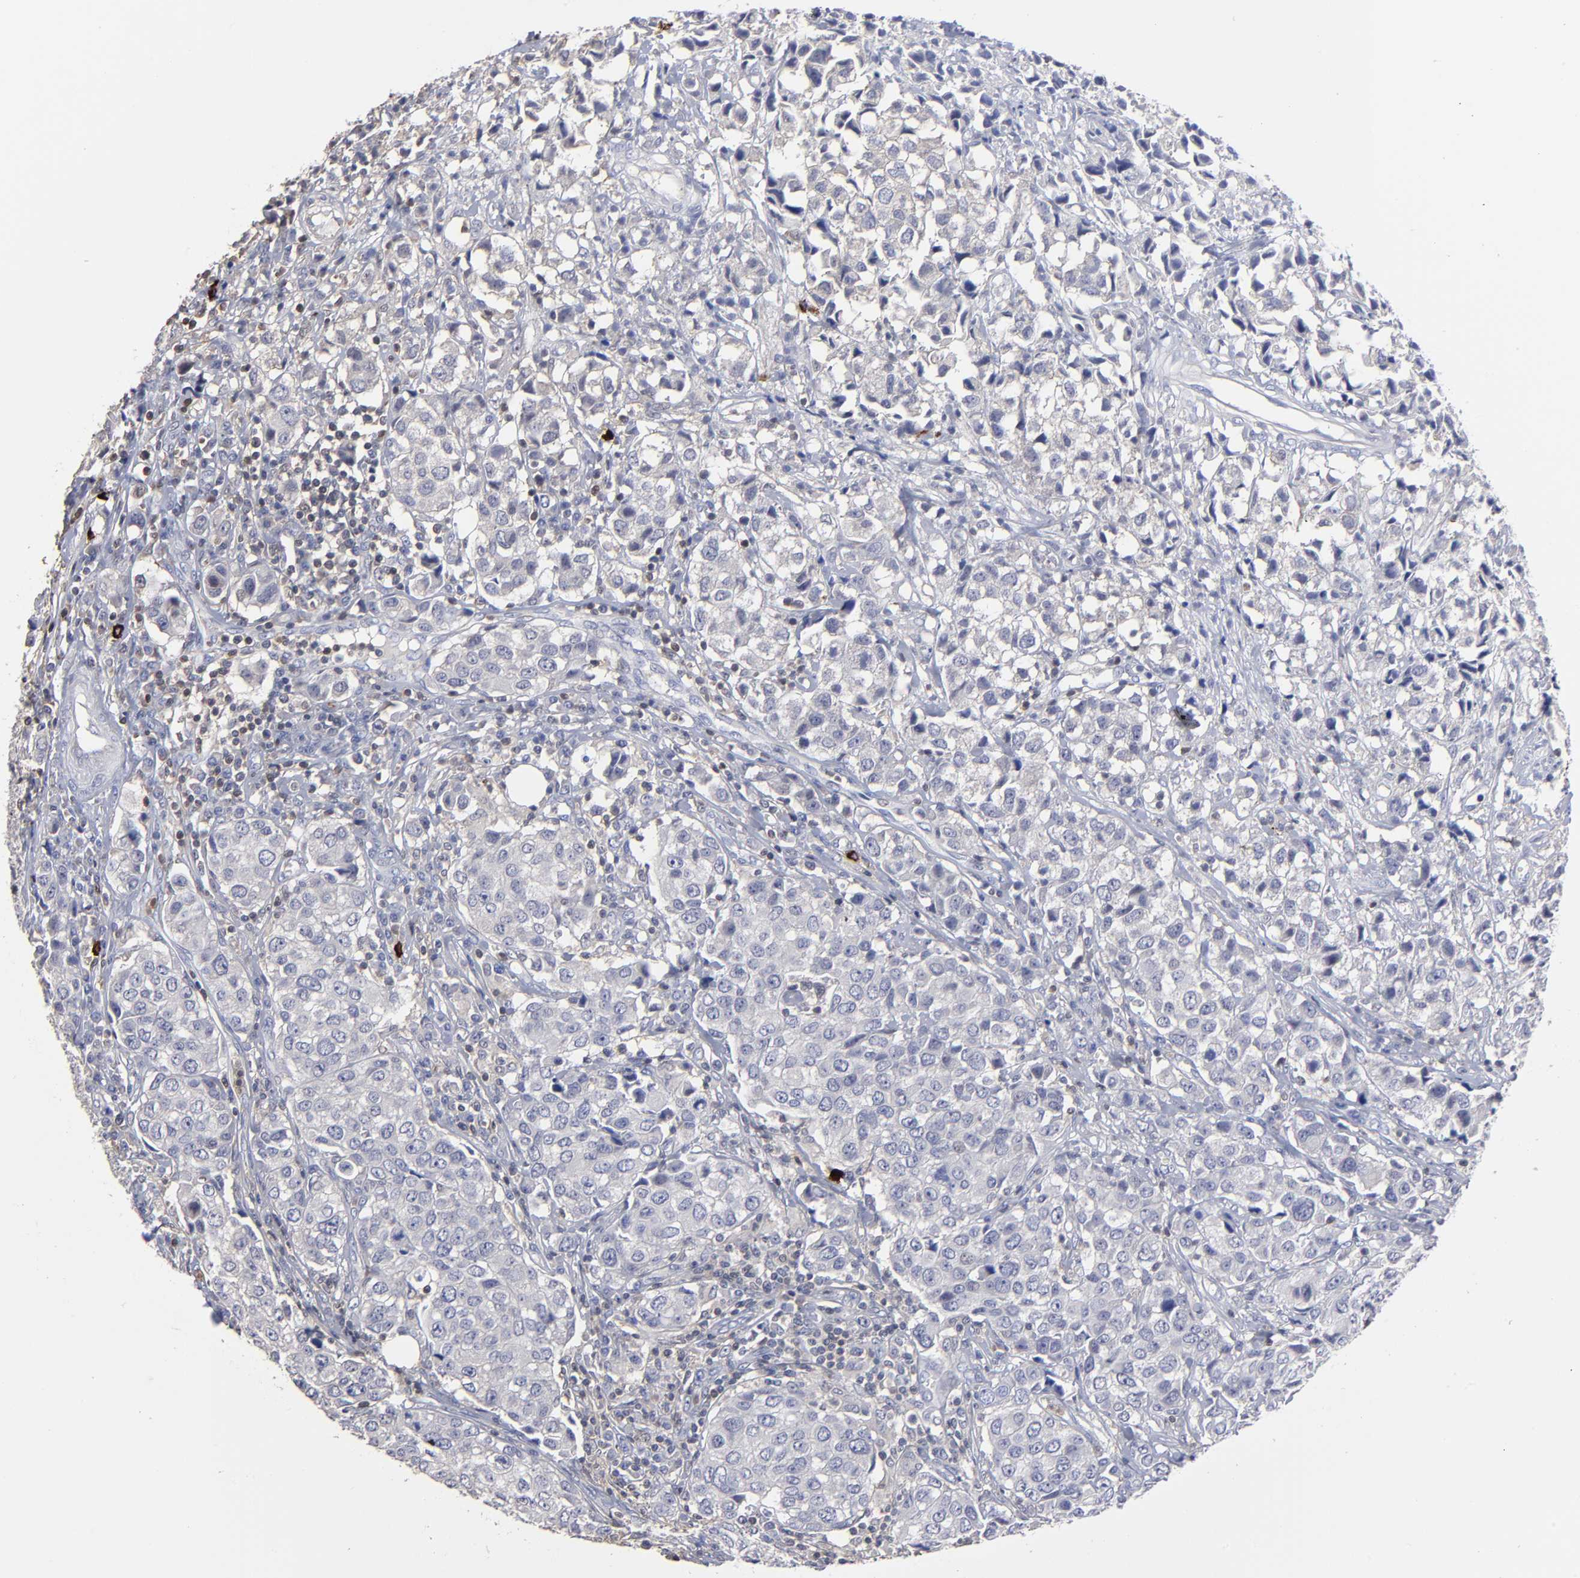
{"staining": {"intensity": "negative", "quantity": "none", "location": "none"}, "tissue": "urothelial cancer", "cell_type": "Tumor cells", "image_type": "cancer", "snomed": [{"axis": "morphology", "description": "Urothelial carcinoma, High grade"}, {"axis": "topography", "description": "Urinary bladder"}], "caption": "There is no significant expression in tumor cells of urothelial carcinoma (high-grade). (Stains: DAB immunohistochemistry with hematoxylin counter stain, Microscopy: brightfield microscopy at high magnification).", "gene": "TBXT", "patient": {"sex": "female", "age": 75}}